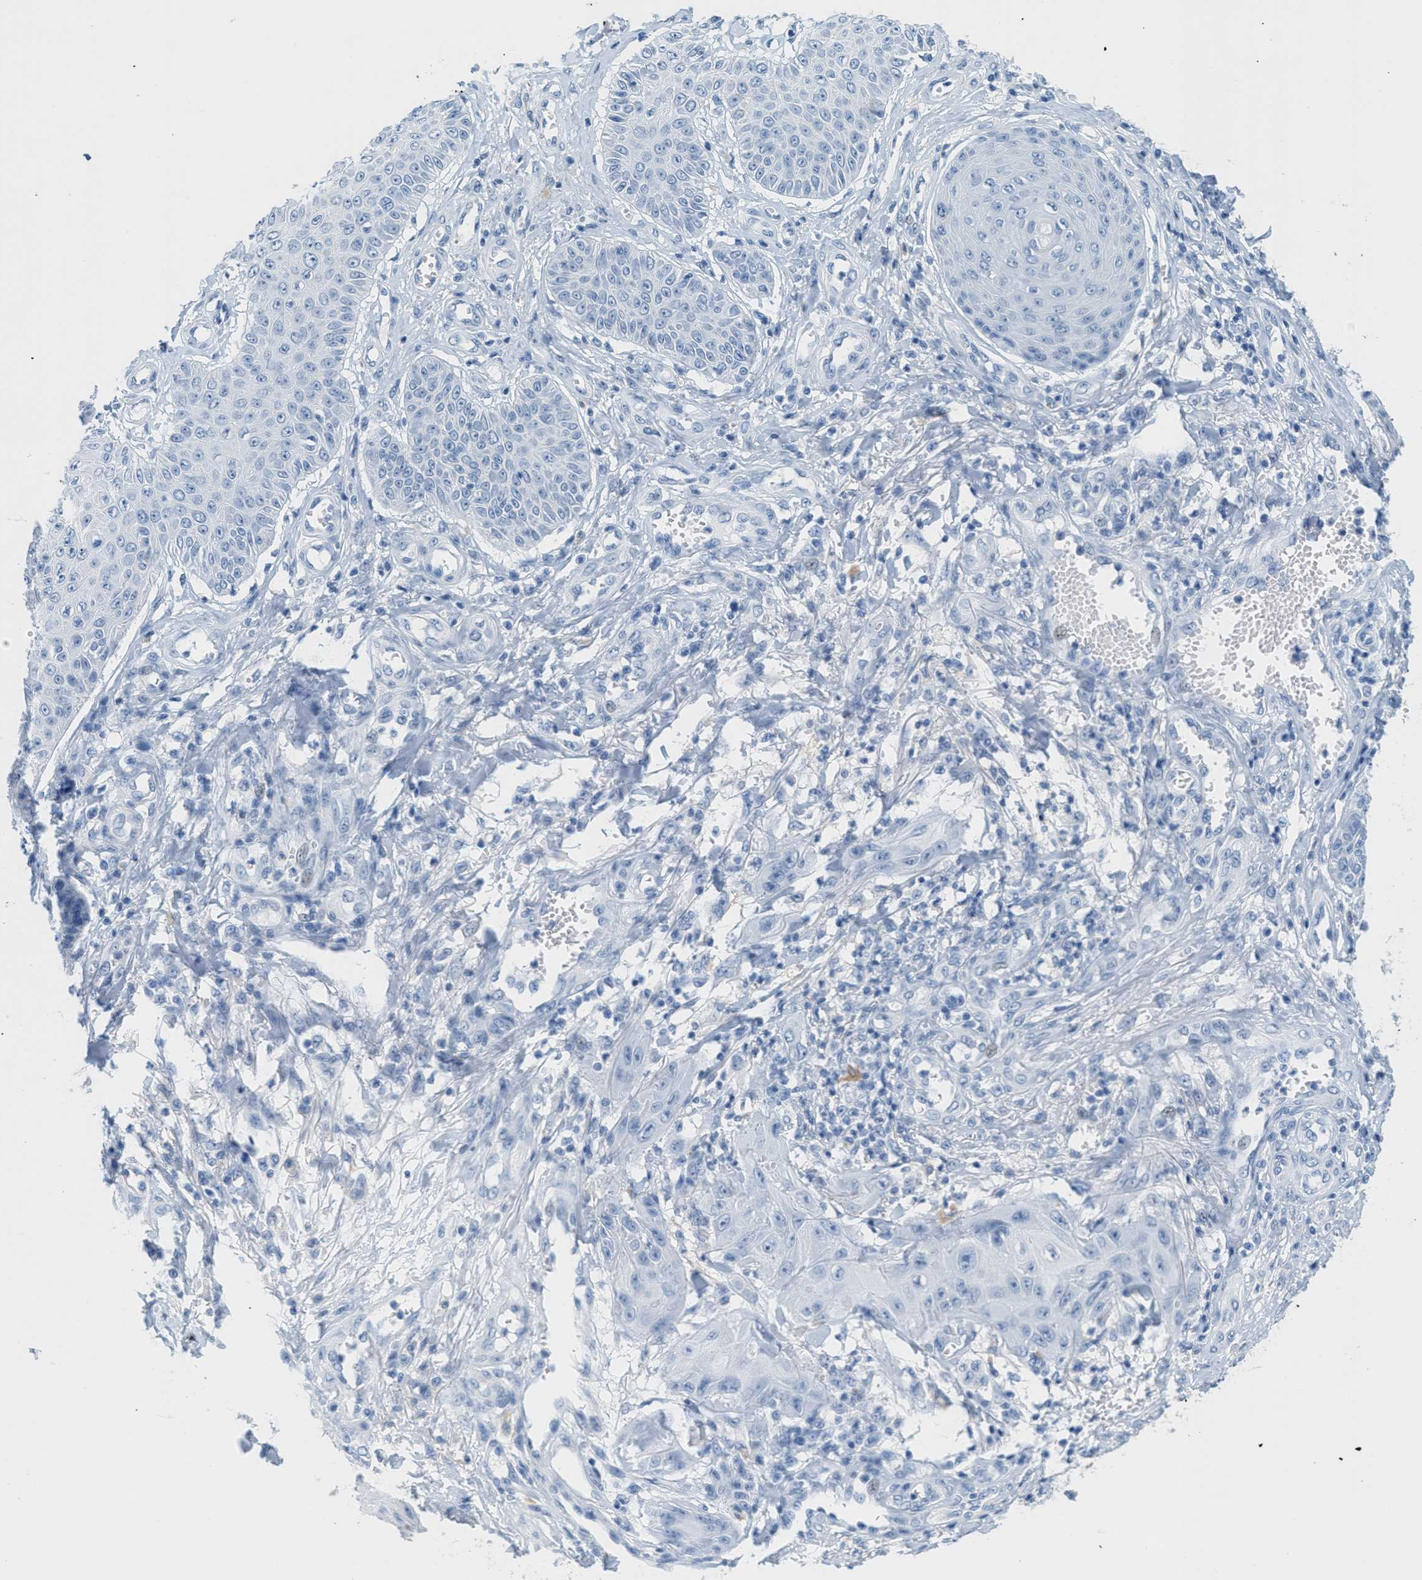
{"staining": {"intensity": "negative", "quantity": "none", "location": "none"}, "tissue": "skin cancer", "cell_type": "Tumor cells", "image_type": "cancer", "snomed": [{"axis": "morphology", "description": "Squamous cell carcinoma, NOS"}, {"axis": "topography", "description": "Skin"}], "caption": "This is a photomicrograph of IHC staining of skin cancer, which shows no positivity in tumor cells. The staining was performed using DAB (3,3'-diaminobenzidine) to visualize the protein expression in brown, while the nuclei were stained in blue with hematoxylin (Magnification: 20x).", "gene": "GPM6A", "patient": {"sex": "male", "age": 74}}